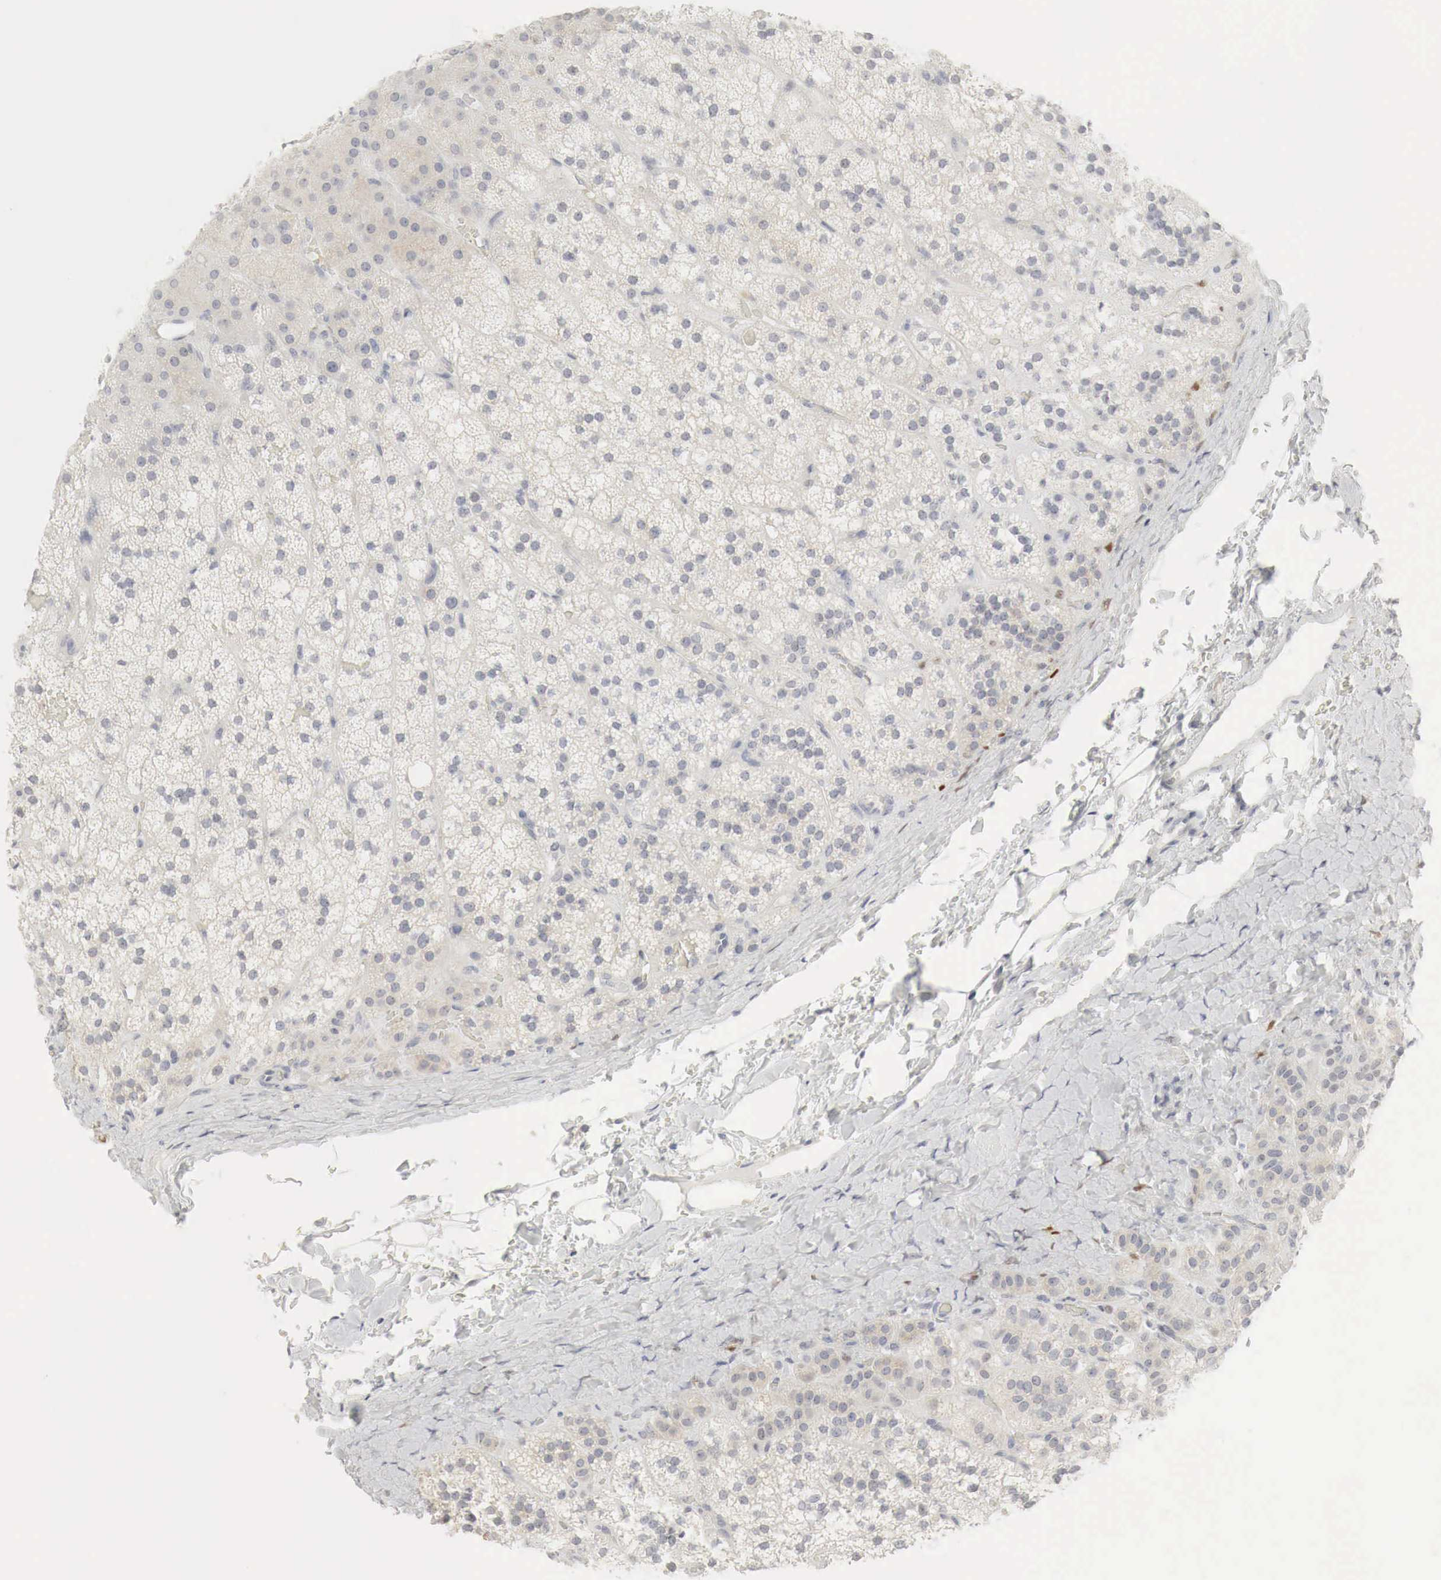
{"staining": {"intensity": "negative", "quantity": "none", "location": "none"}, "tissue": "adrenal gland", "cell_type": "Glandular cells", "image_type": "normal", "snomed": [{"axis": "morphology", "description": "Normal tissue, NOS"}, {"axis": "topography", "description": "Adrenal gland"}], "caption": "IHC of unremarkable human adrenal gland exhibits no expression in glandular cells.", "gene": "TP63", "patient": {"sex": "male", "age": 53}}